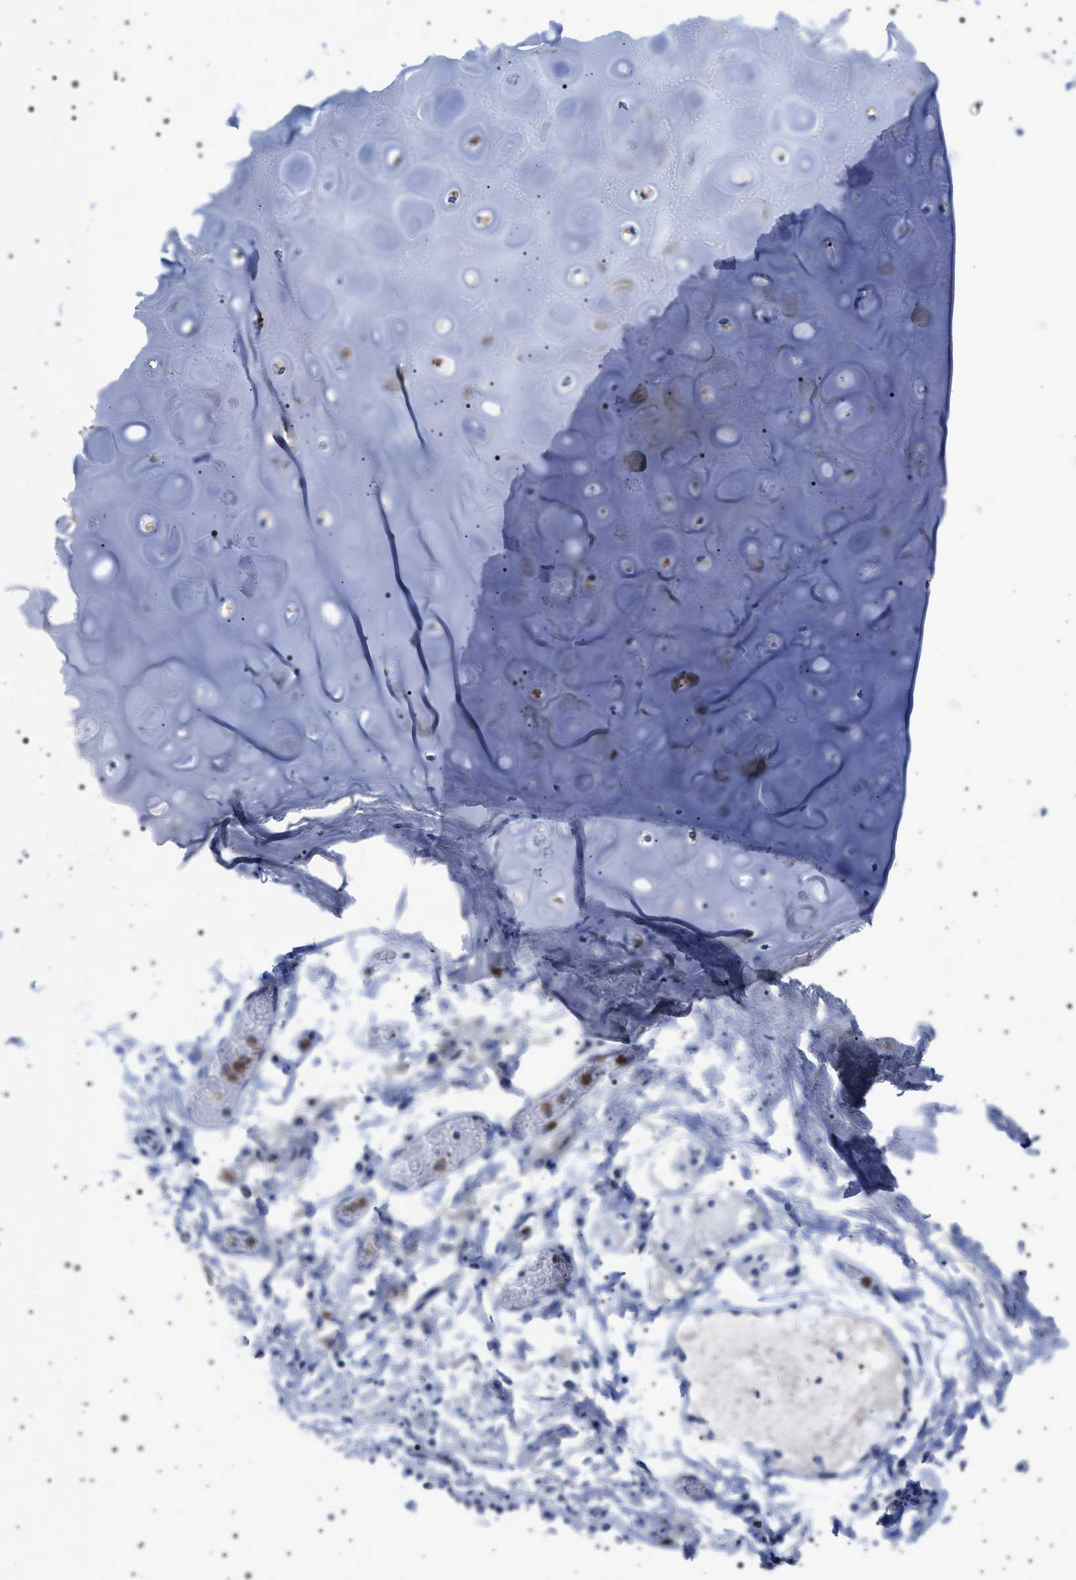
{"staining": {"intensity": "negative", "quantity": "none", "location": "none"}, "tissue": "adipose tissue", "cell_type": "Adipocytes", "image_type": "normal", "snomed": [{"axis": "morphology", "description": "Normal tissue, NOS"}, {"axis": "topography", "description": "Cartilage tissue"}, {"axis": "topography", "description": "Lung"}], "caption": "A photomicrograph of adipose tissue stained for a protein shows no brown staining in adipocytes.", "gene": "NAT9", "patient": {"sex": "female", "age": 77}}